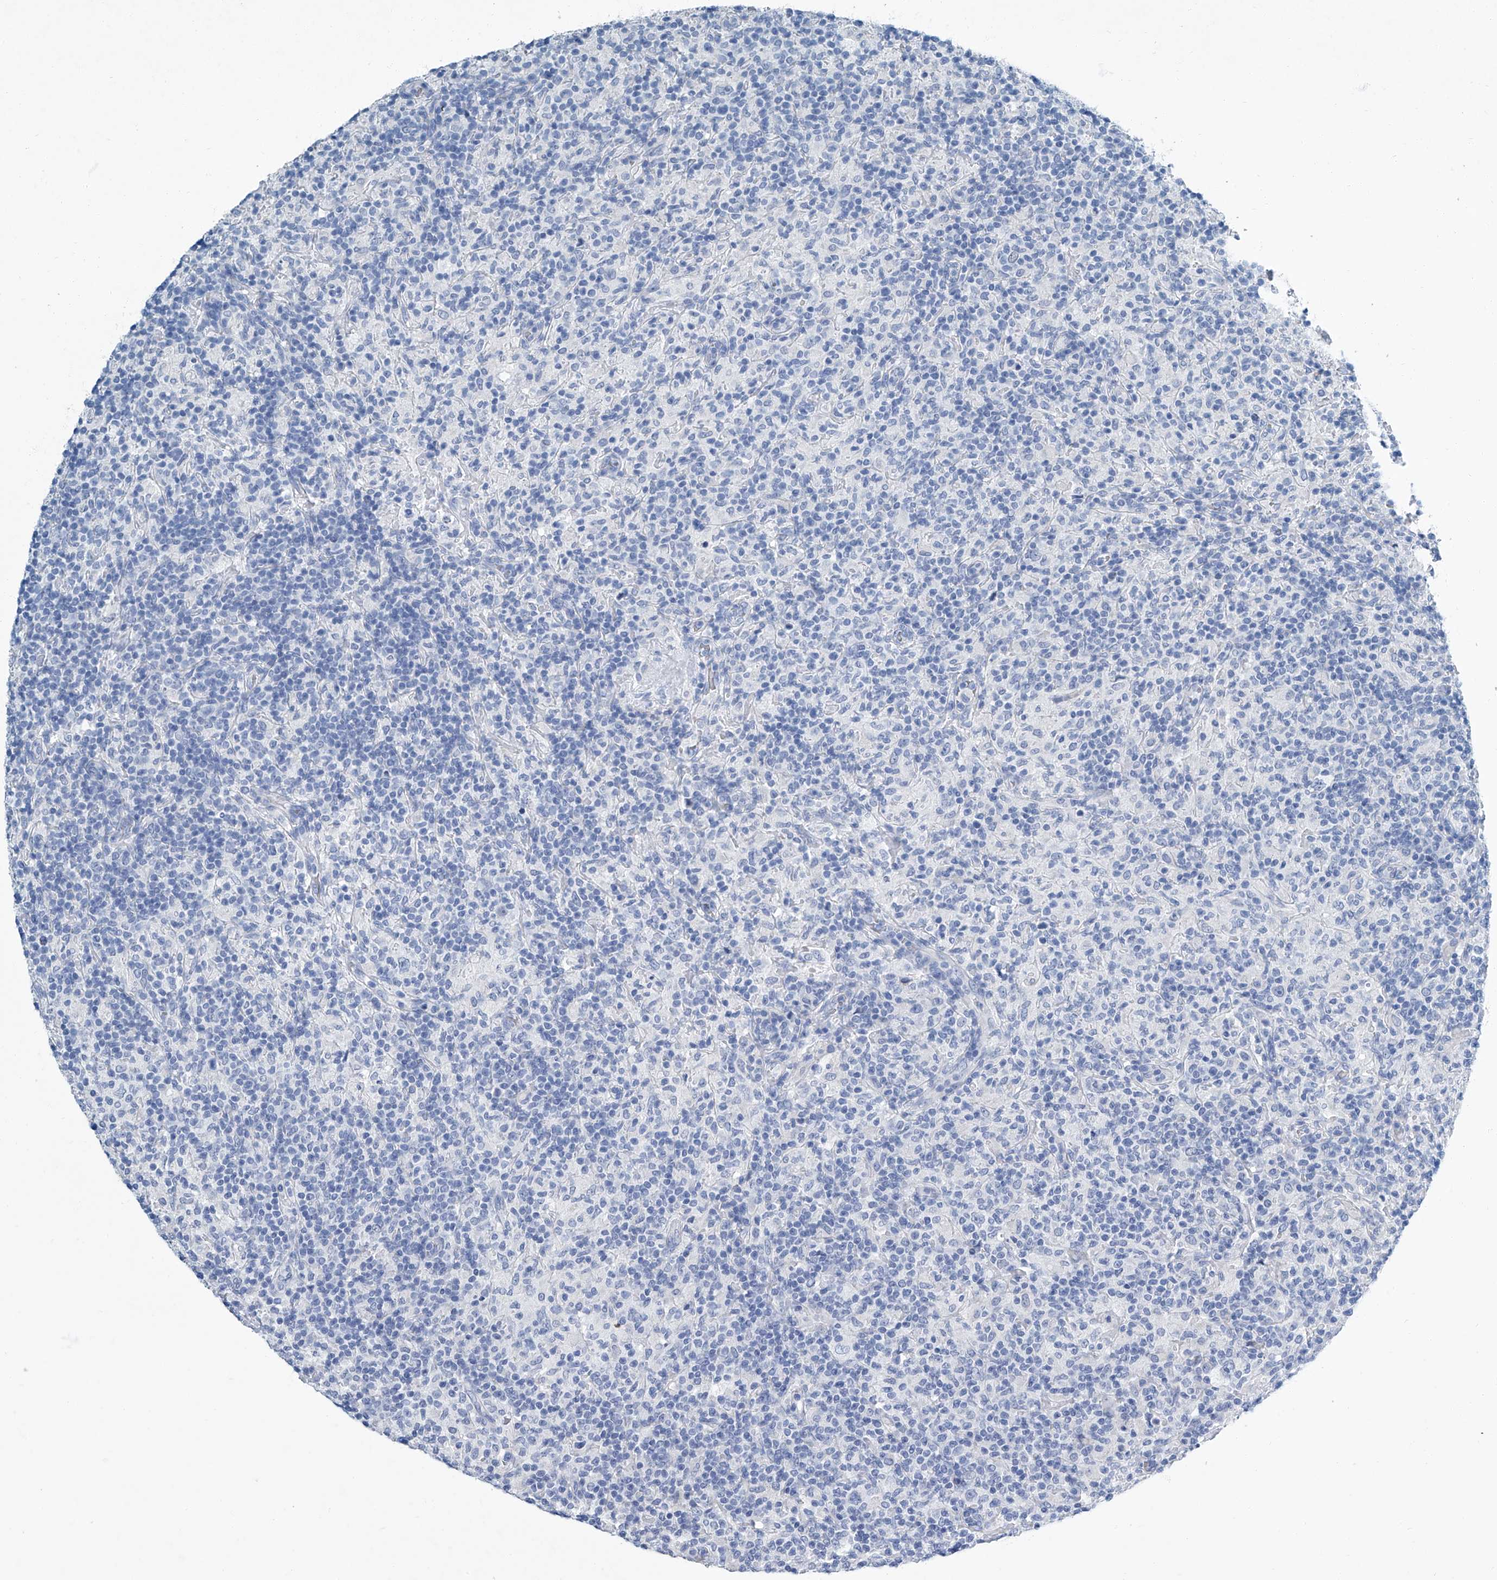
{"staining": {"intensity": "negative", "quantity": "none", "location": "none"}, "tissue": "lymphoma", "cell_type": "Tumor cells", "image_type": "cancer", "snomed": [{"axis": "morphology", "description": "Hodgkin's disease, NOS"}, {"axis": "topography", "description": "Lymph node"}], "caption": "DAB immunohistochemical staining of human Hodgkin's disease displays no significant positivity in tumor cells.", "gene": "CYP2A7", "patient": {"sex": "male", "age": 70}}